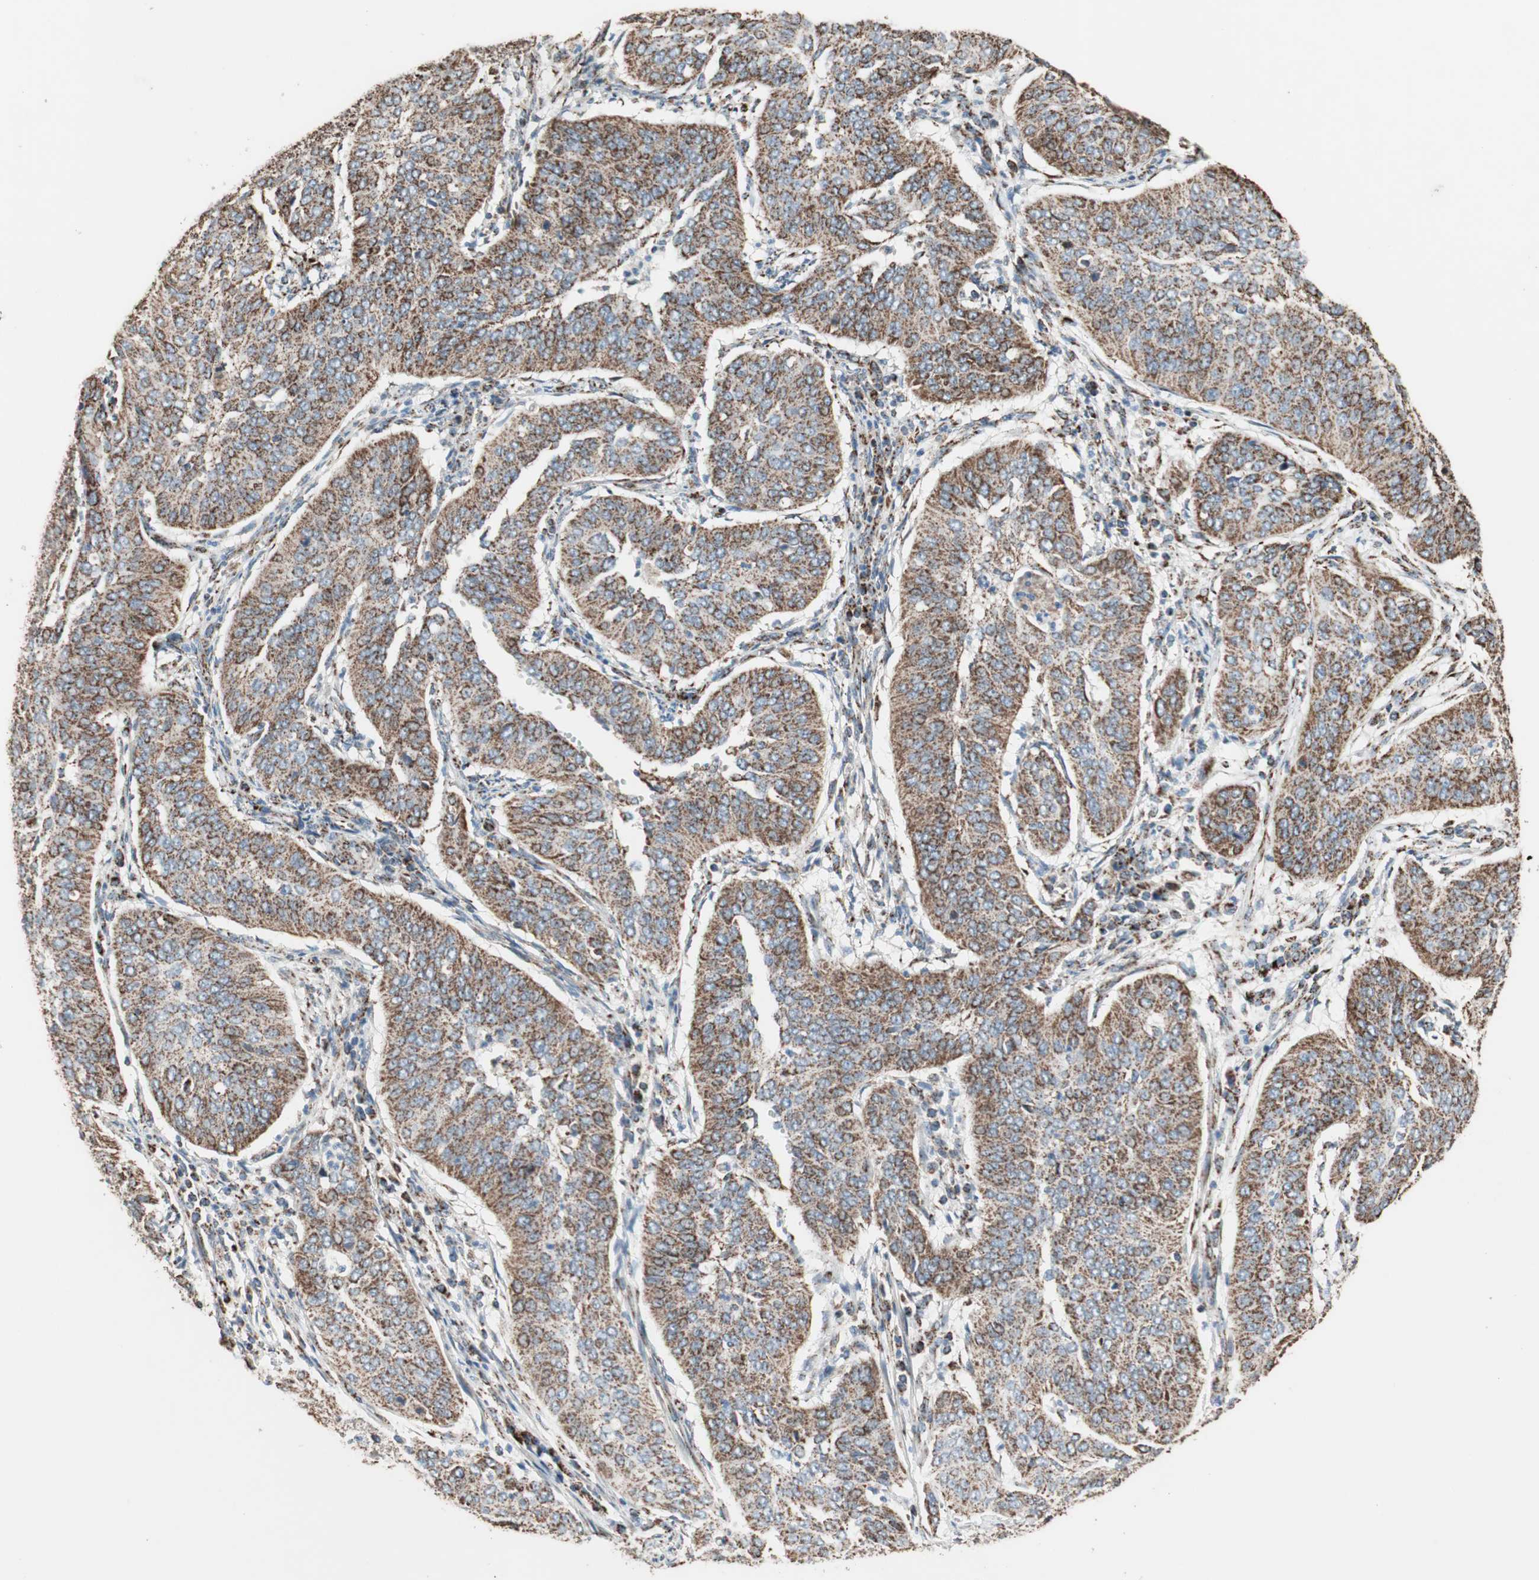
{"staining": {"intensity": "strong", "quantity": ">75%", "location": "cytoplasmic/membranous"}, "tissue": "cervical cancer", "cell_type": "Tumor cells", "image_type": "cancer", "snomed": [{"axis": "morphology", "description": "Normal tissue, NOS"}, {"axis": "morphology", "description": "Squamous cell carcinoma, NOS"}, {"axis": "topography", "description": "Cervix"}], "caption": "Strong cytoplasmic/membranous protein staining is seen in about >75% of tumor cells in squamous cell carcinoma (cervical).", "gene": "PCSK4", "patient": {"sex": "female", "age": 39}}